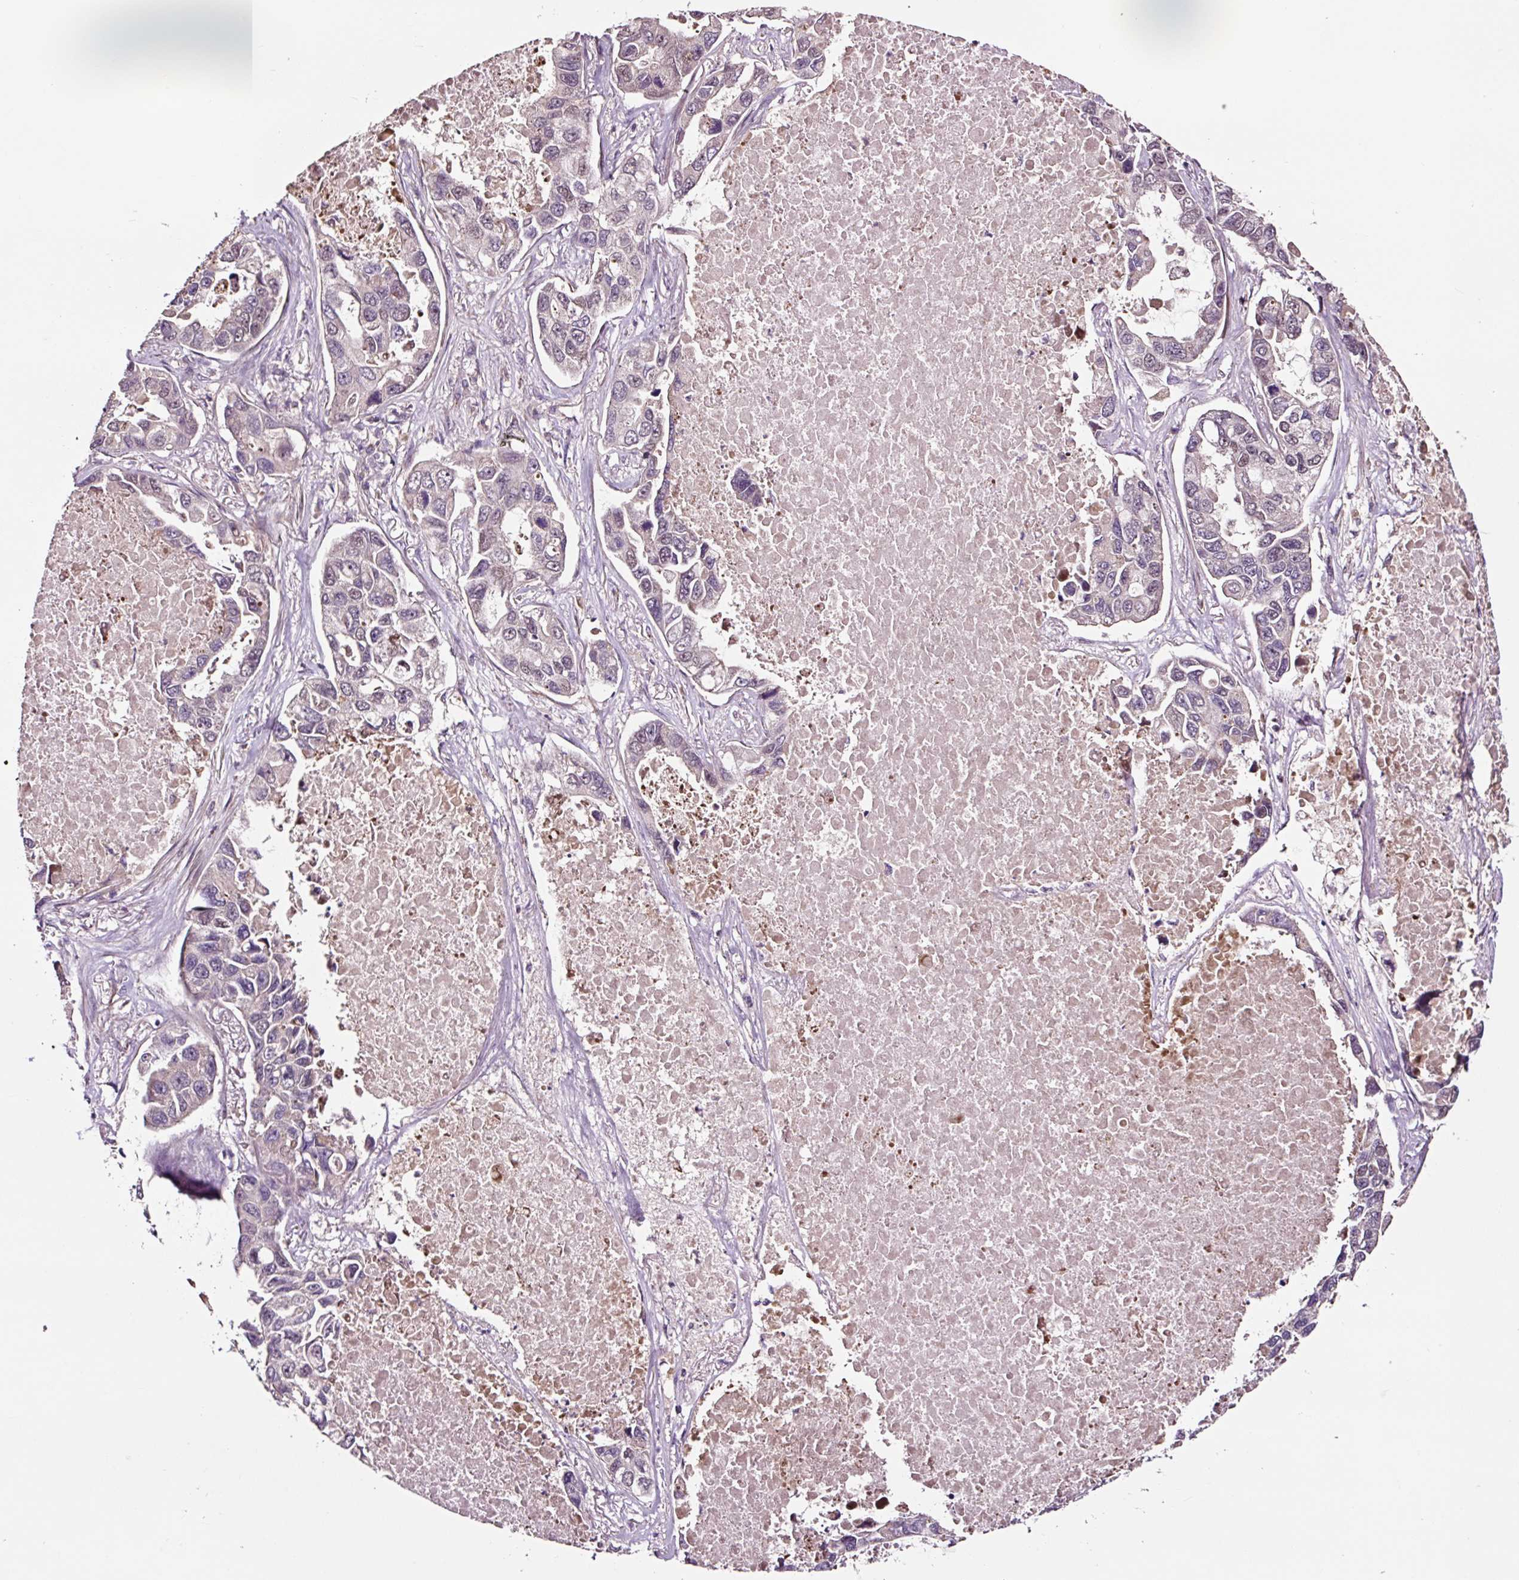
{"staining": {"intensity": "negative", "quantity": "none", "location": "none"}, "tissue": "lung cancer", "cell_type": "Tumor cells", "image_type": "cancer", "snomed": [{"axis": "morphology", "description": "Adenocarcinoma, NOS"}, {"axis": "topography", "description": "Lung"}], "caption": "A histopathology image of lung cancer stained for a protein displays no brown staining in tumor cells. (DAB (3,3'-diaminobenzidine) IHC with hematoxylin counter stain).", "gene": "MMS19", "patient": {"sex": "male", "age": 64}}